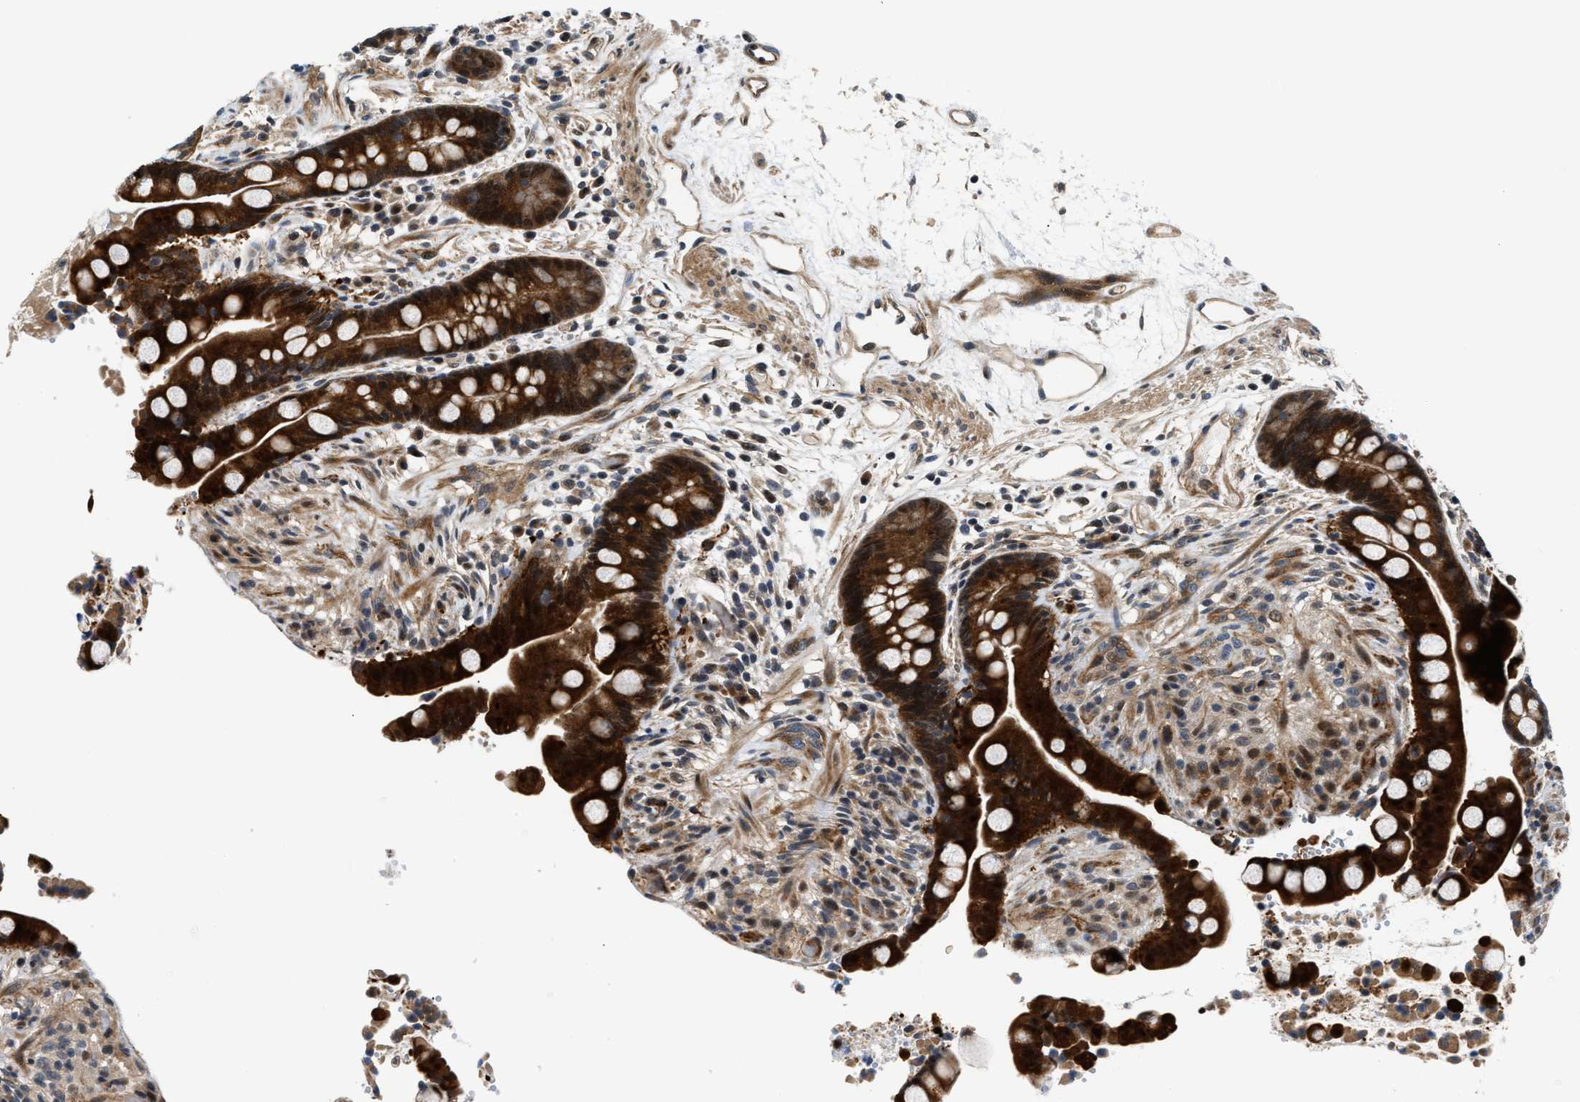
{"staining": {"intensity": "moderate", "quantity": ">75%", "location": "cytoplasmic/membranous"}, "tissue": "colon", "cell_type": "Endothelial cells", "image_type": "normal", "snomed": [{"axis": "morphology", "description": "Normal tissue, NOS"}, {"axis": "topography", "description": "Colon"}], "caption": "Immunohistochemical staining of unremarkable human colon displays >75% levels of moderate cytoplasmic/membranous protein positivity in about >75% of endothelial cells.", "gene": "ALDH3A2", "patient": {"sex": "male", "age": 73}}